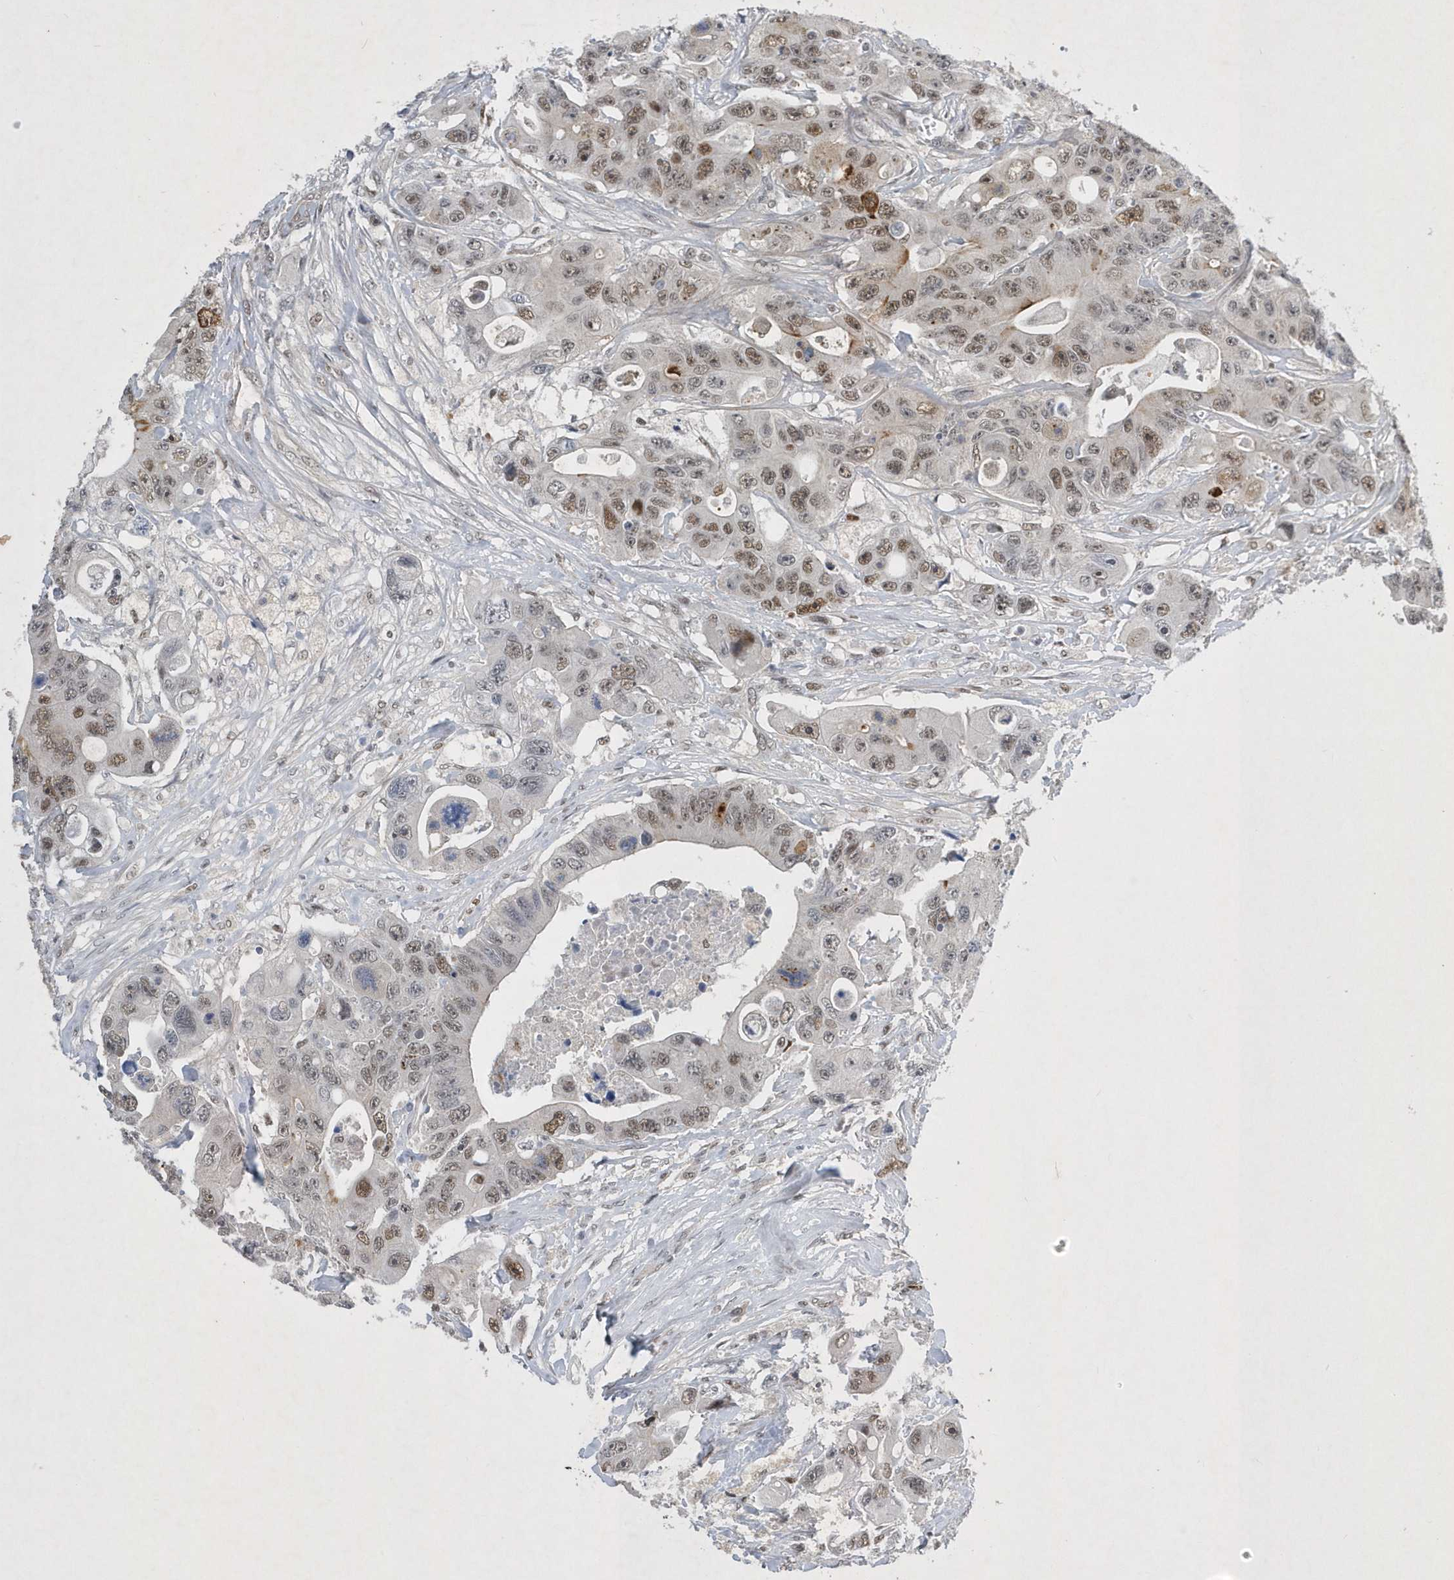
{"staining": {"intensity": "moderate", "quantity": "25%-75%", "location": "nuclear"}, "tissue": "colorectal cancer", "cell_type": "Tumor cells", "image_type": "cancer", "snomed": [{"axis": "morphology", "description": "Adenocarcinoma, NOS"}, {"axis": "topography", "description": "Colon"}], "caption": "Colorectal cancer stained with immunohistochemistry demonstrates moderate nuclear positivity in about 25%-75% of tumor cells. Ihc stains the protein in brown and the nuclei are stained blue.", "gene": "FAM217A", "patient": {"sex": "female", "age": 46}}